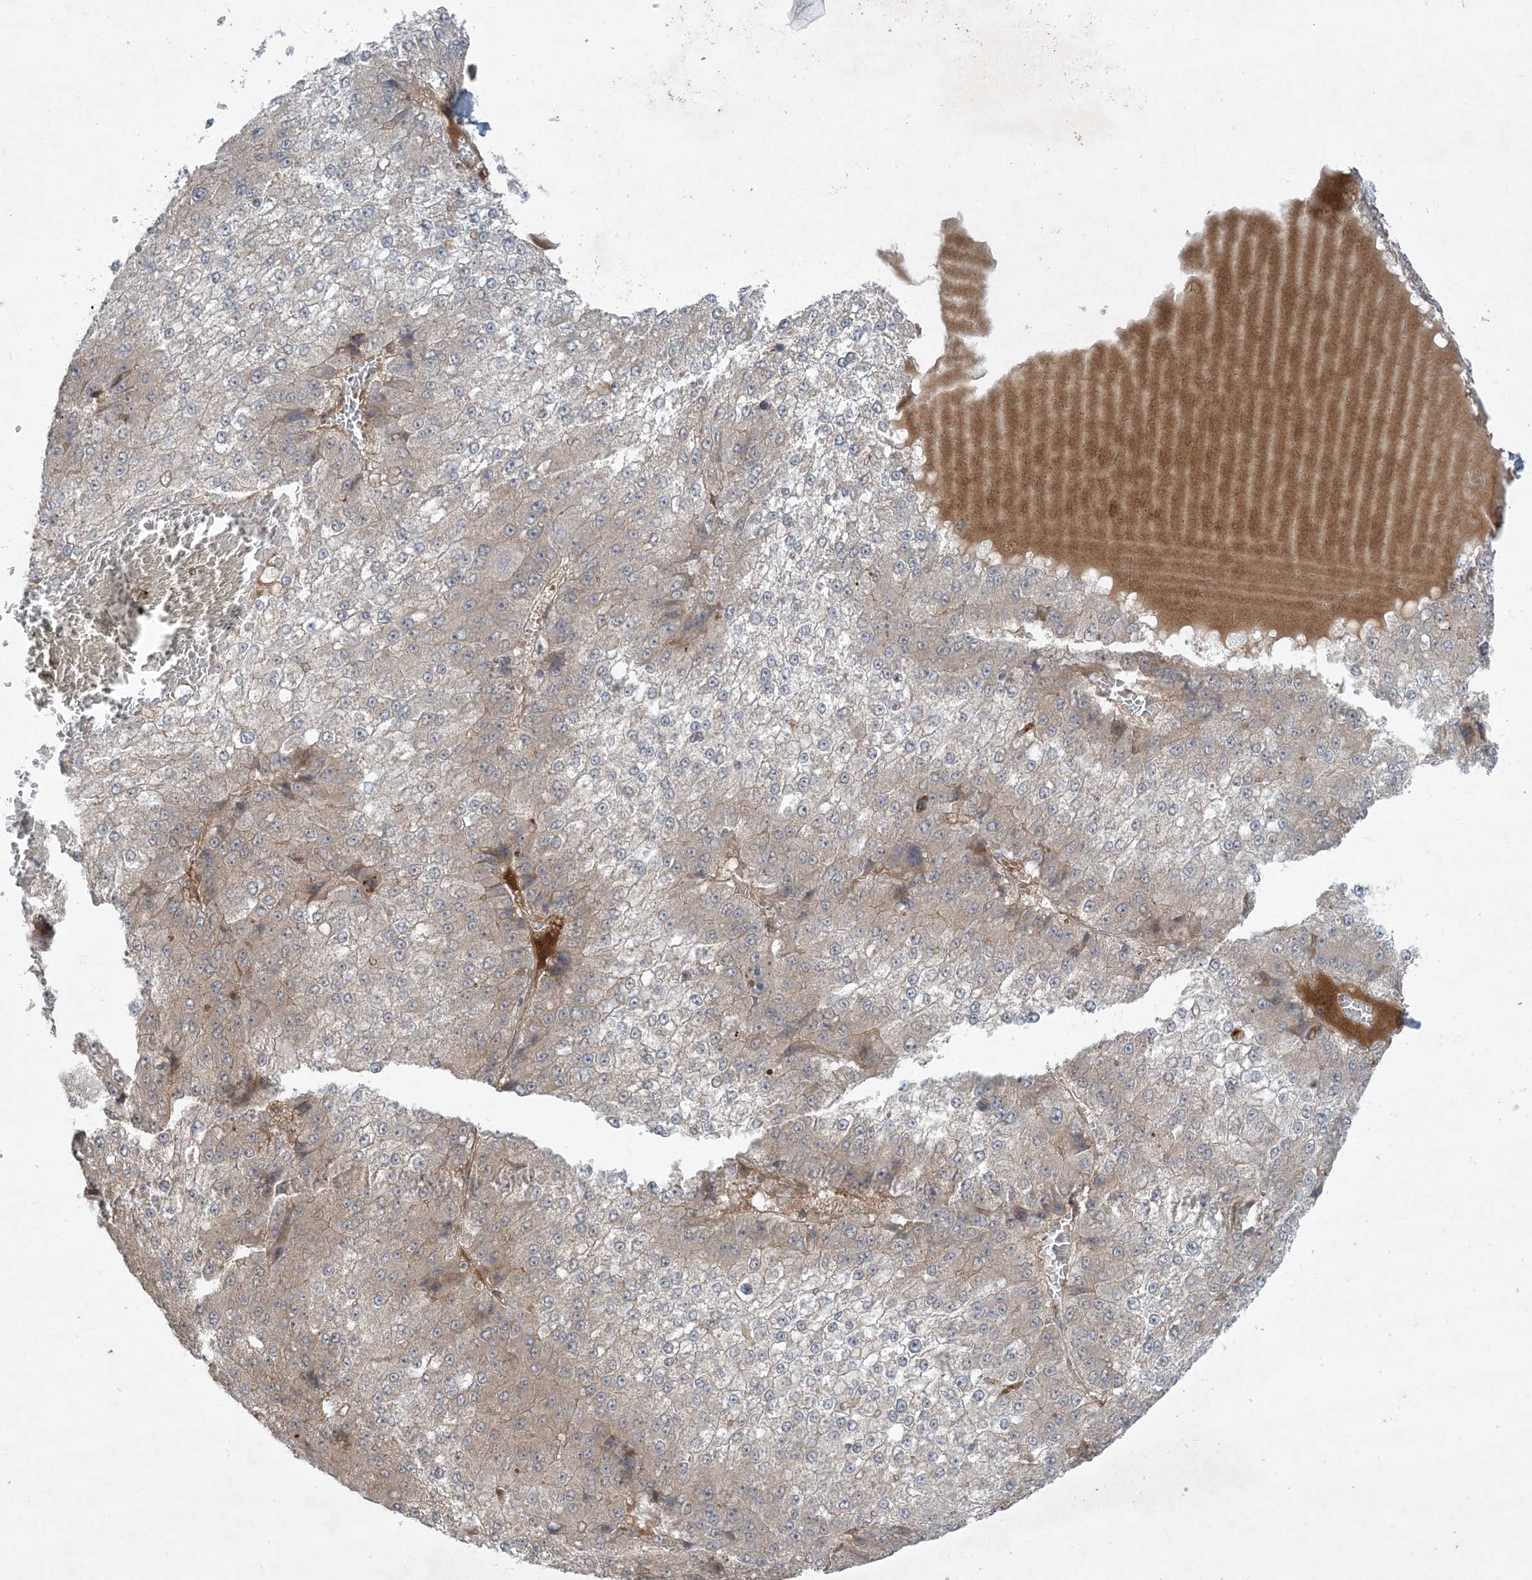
{"staining": {"intensity": "weak", "quantity": "<25%", "location": "cytoplasmic/membranous"}, "tissue": "liver cancer", "cell_type": "Tumor cells", "image_type": "cancer", "snomed": [{"axis": "morphology", "description": "Carcinoma, Hepatocellular, NOS"}, {"axis": "topography", "description": "Liver"}], "caption": "The image displays no staining of tumor cells in hepatocellular carcinoma (liver).", "gene": "STAM2", "patient": {"sex": "female", "age": 73}}